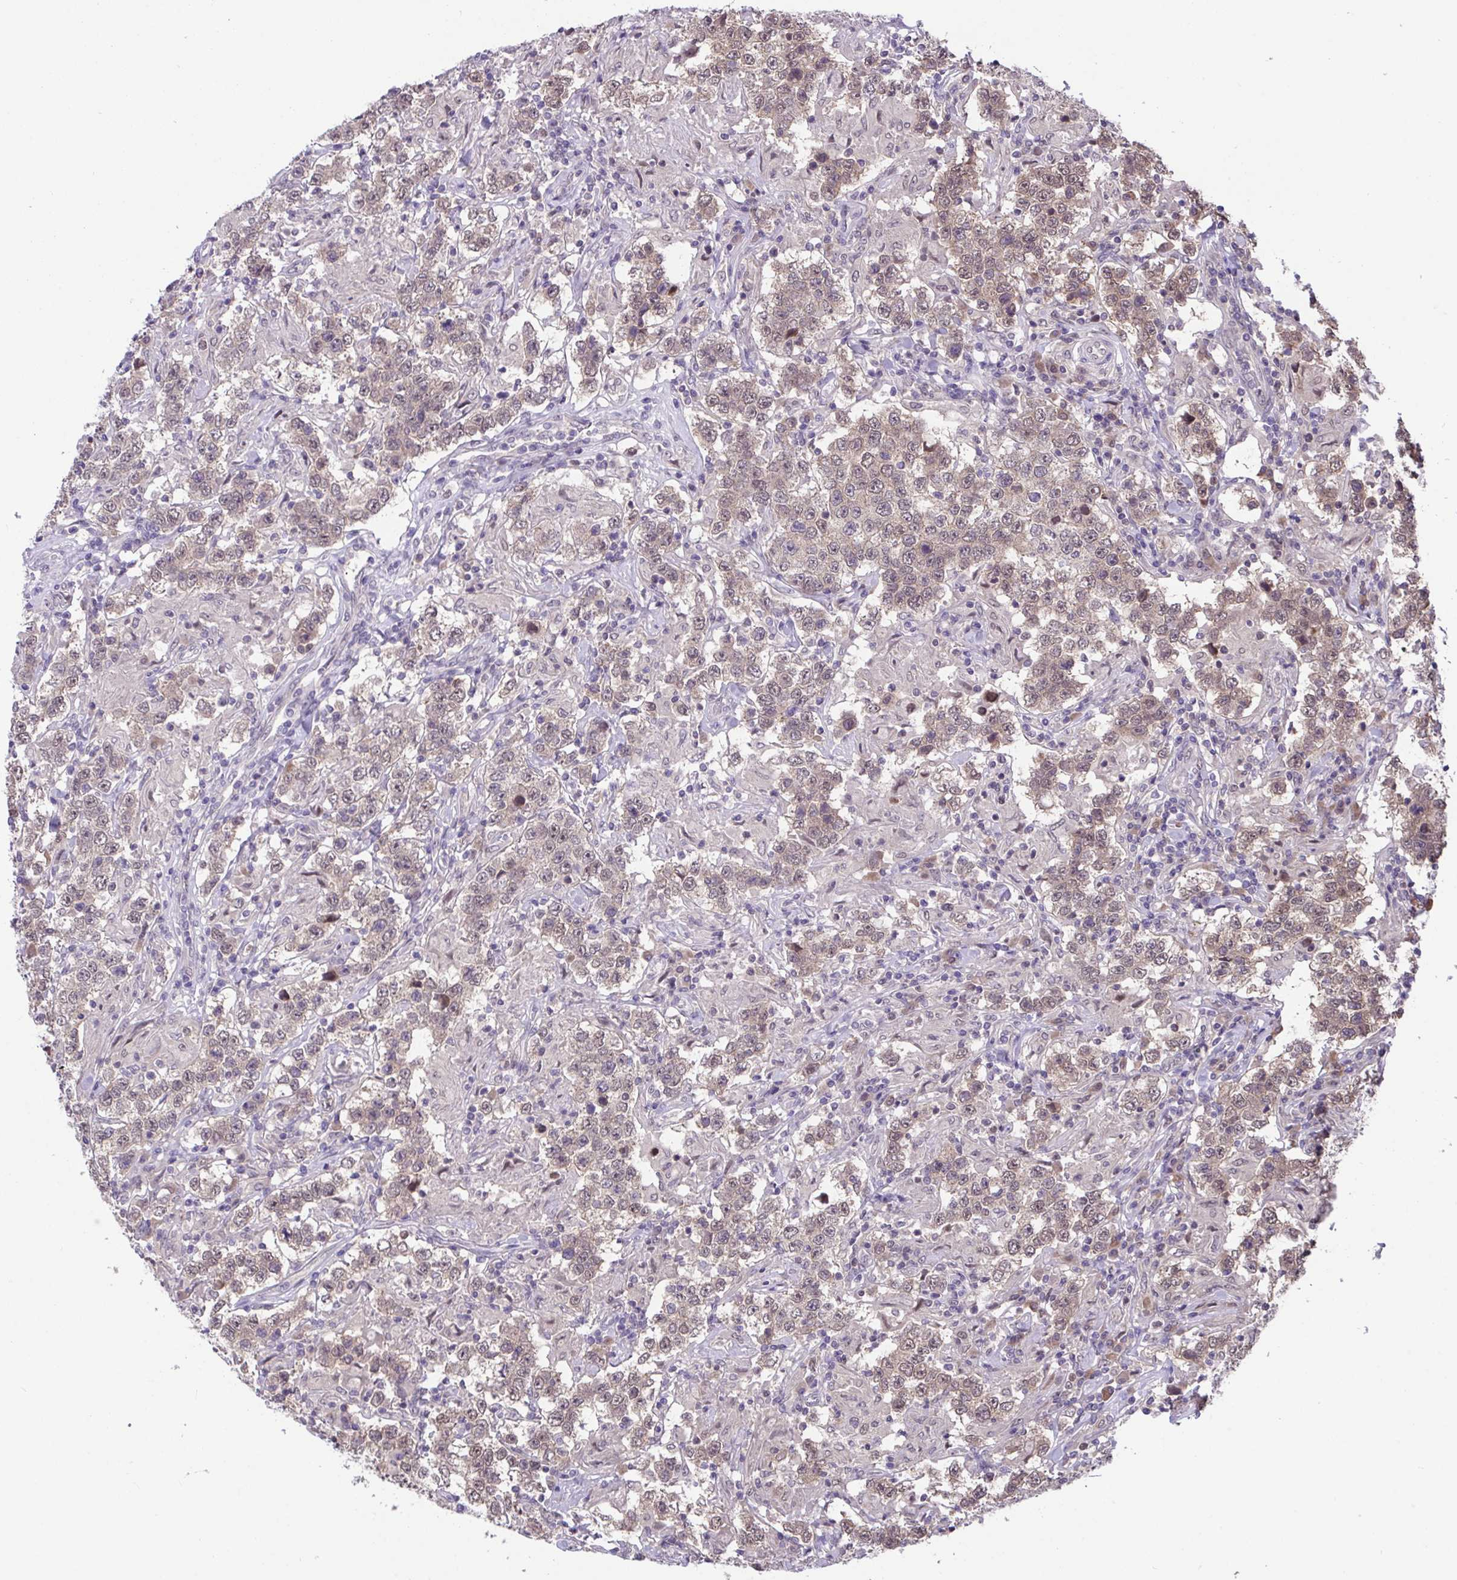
{"staining": {"intensity": "weak", "quantity": ">75%", "location": "nuclear"}, "tissue": "testis cancer", "cell_type": "Tumor cells", "image_type": "cancer", "snomed": [{"axis": "morphology", "description": "Seminoma, NOS"}, {"axis": "morphology", "description": "Carcinoma, Embryonal, NOS"}, {"axis": "topography", "description": "Testis"}], "caption": "Testis cancer (seminoma) was stained to show a protein in brown. There is low levels of weak nuclear positivity in about >75% of tumor cells. (Stains: DAB in brown, nuclei in blue, Microscopy: brightfield microscopy at high magnification).", "gene": "ZNF444", "patient": {"sex": "male", "age": 41}}